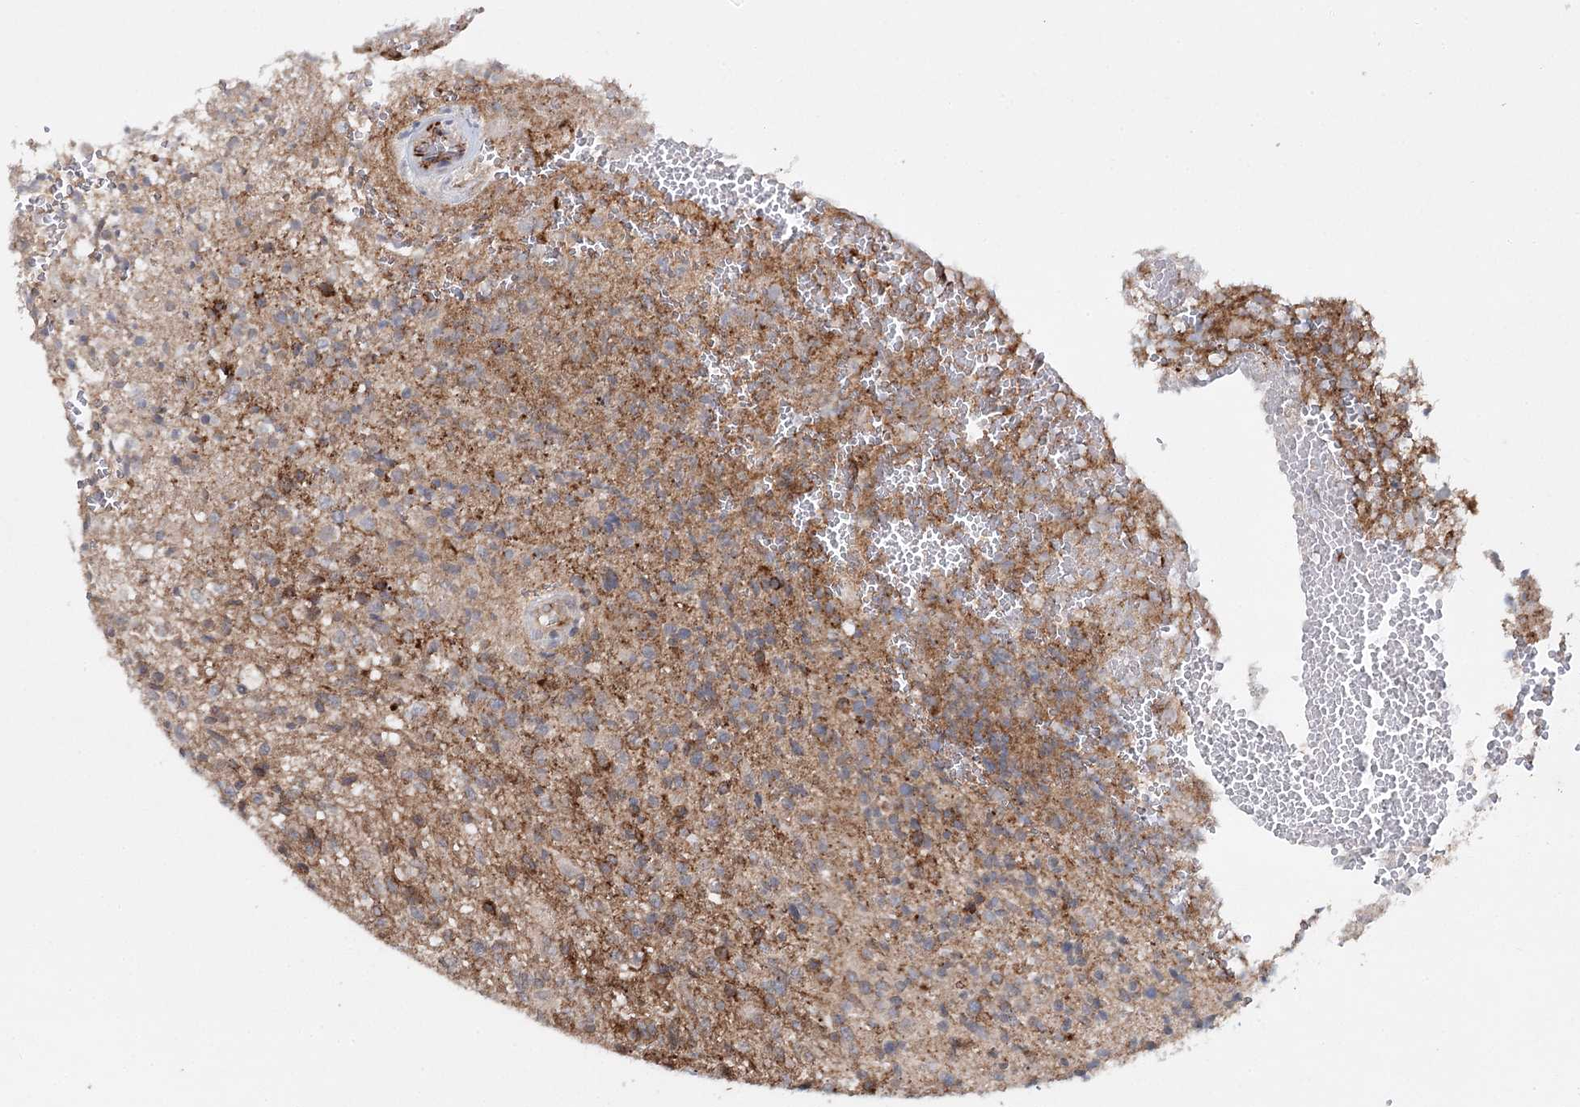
{"staining": {"intensity": "weak", "quantity": "<25%", "location": "cytoplasmic/membranous"}, "tissue": "glioma", "cell_type": "Tumor cells", "image_type": "cancer", "snomed": [{"axis": "morphology", "description": "Glioma, malignant, High grade"}, {"axis": "topography", "description": "Brain"}], "caption": "An immunohistochemistry image of high-grade glioma (malignant) is shown. There is no staining in tumor cells of high-grade glioma (malignant).", "gene": "PKP4", "patient": {"sex": "male", "age": 56}}